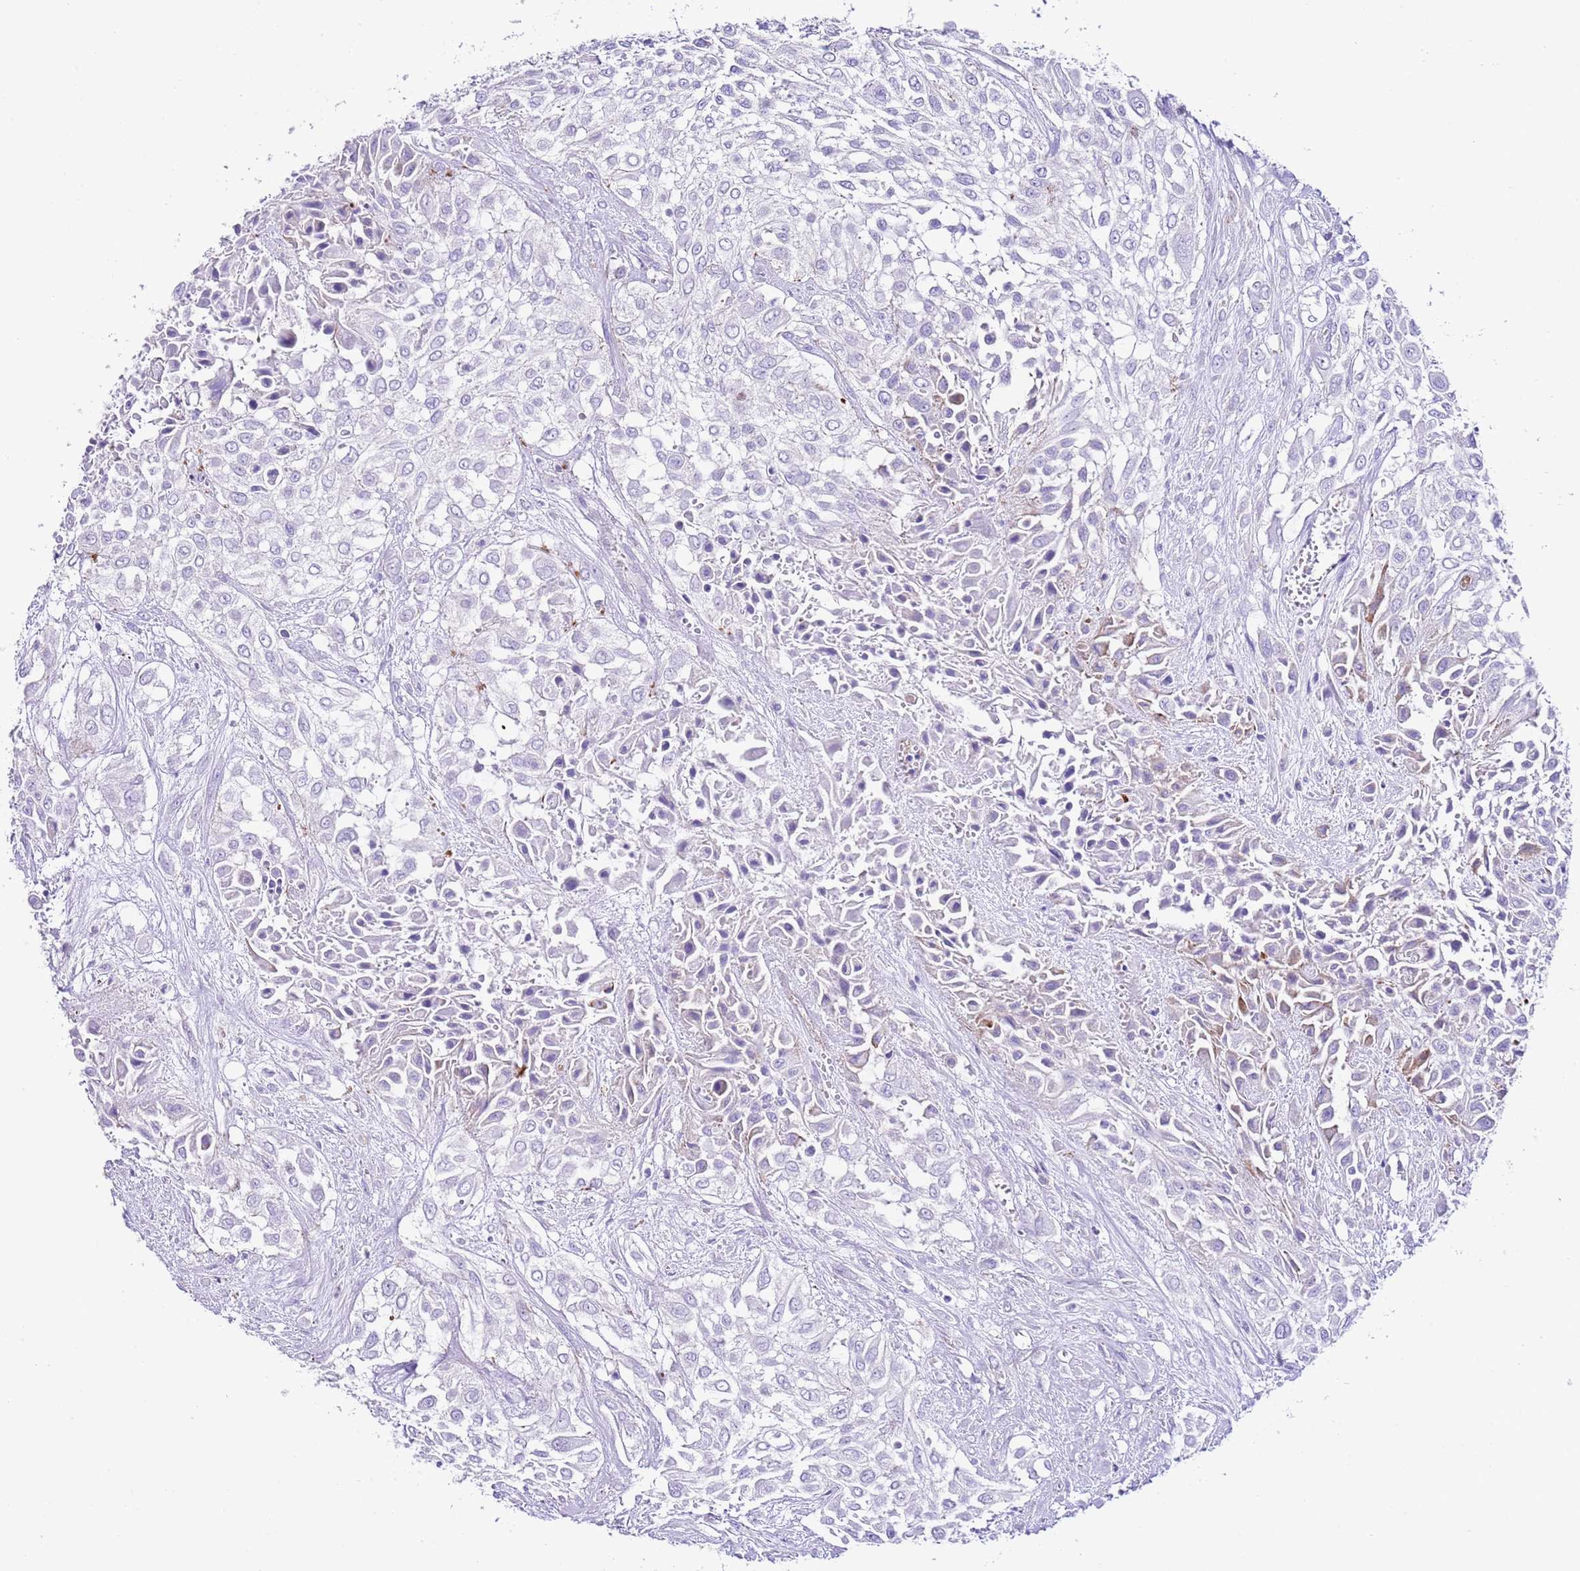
{"staining": {"intensity": "negative", "quantity": "none", "location": "none"}, "tissue": "urothelial cancer", "cell_type": "Tumor cells", "image_type": "cancer", "snomed": [{"axis": "morphology", "description": "Urothelial carcinoma, High grade"}, {"axis": "topography", "description": "Urinary bladder"}], "caption": "The IHC image has no significant expression in tumor cells of urothelial carcinoma (high-grade) tissue.", "gene": "ALDH3A1", "patient": {"sex": "male", "age": 57}}